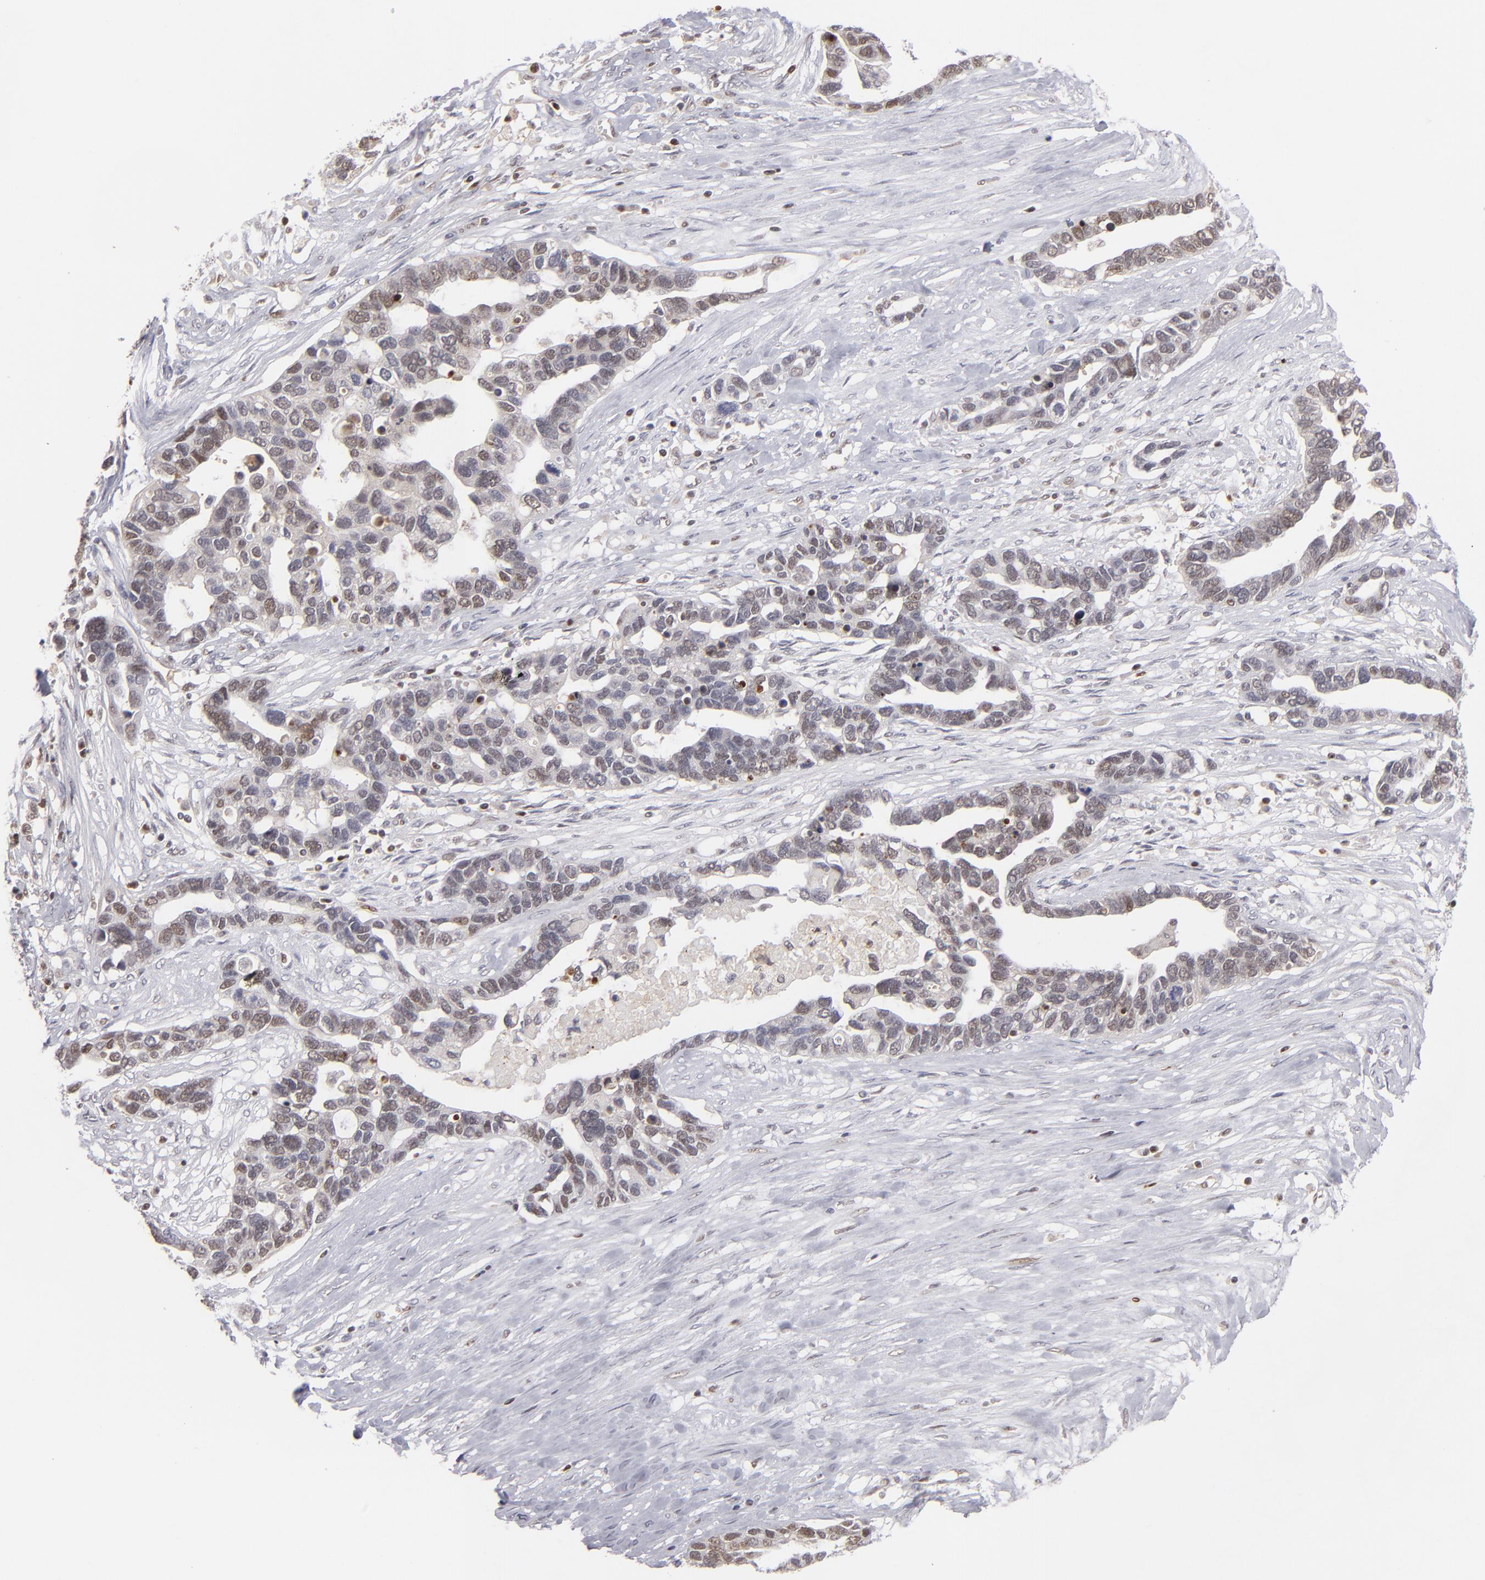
{"staining": {"intensity": "weak", "quantity": "<25%", "location": "cytoplasmic/membranous,nuclear"}, "tissue": "ovarian cancer", "cell_type": "Tumor cells", "image_type": "cancer", "snomed": [{"axis": "morphology", "description": "Cystadenocarcinoma, serous, NOS"}, {"axis": "topography", "description": "Ovary"}], "caption": "High magnification brightfield microscopy of ovarian cancer (serous cystadenocarcinoma) stained with DAB (3,3'-diaminobenzidine) (brown) and counterstained with hematoxylin (blue): tumor cells show no significant positivity.", "gene": "GSR", "patient": {"sex": "female", "age": 54}}